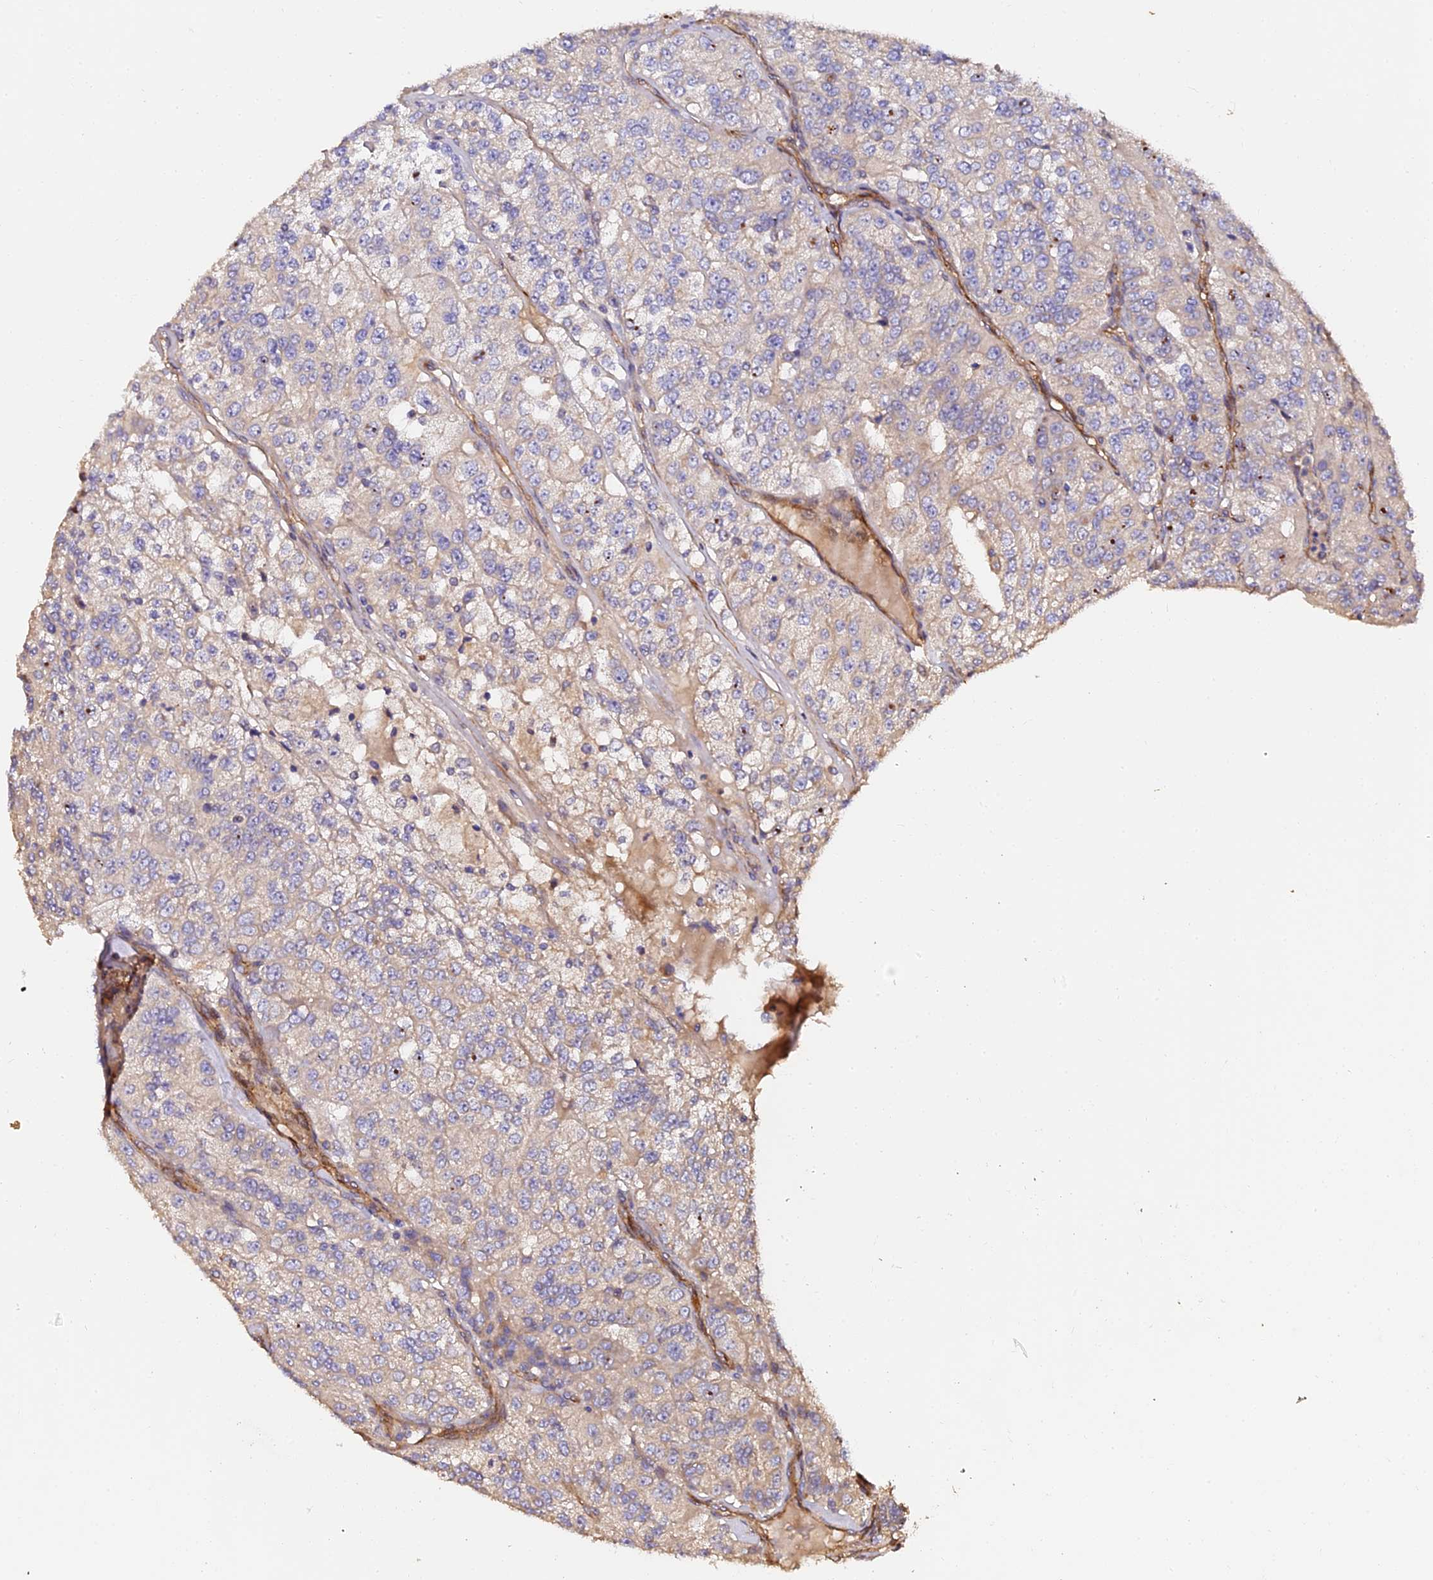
{"staining": {"intensity": "weak", "quantity": "25%-75%", "location": "cytoplasmic/membranous"}, "tissue": "renal cancer", "cell_type": "Tumor cells", "image_type": "cancer", "snomed": [{"axis": "morphology", "description": "Adenocarcinoma, NOS"}, {"axis": "topography", "description": "Kidney"}], "caption": "This micrograph shows renal cancer (adenocarcinoma) stained with immunohistochemistry to label a protein in brown. The cytoplasmic/membranous of tumor cells show weak positivity for the protein. Nuclei are counter-stained blue.", "gene": "TDO2", "patient": {"sex": "female", "age": 63}}